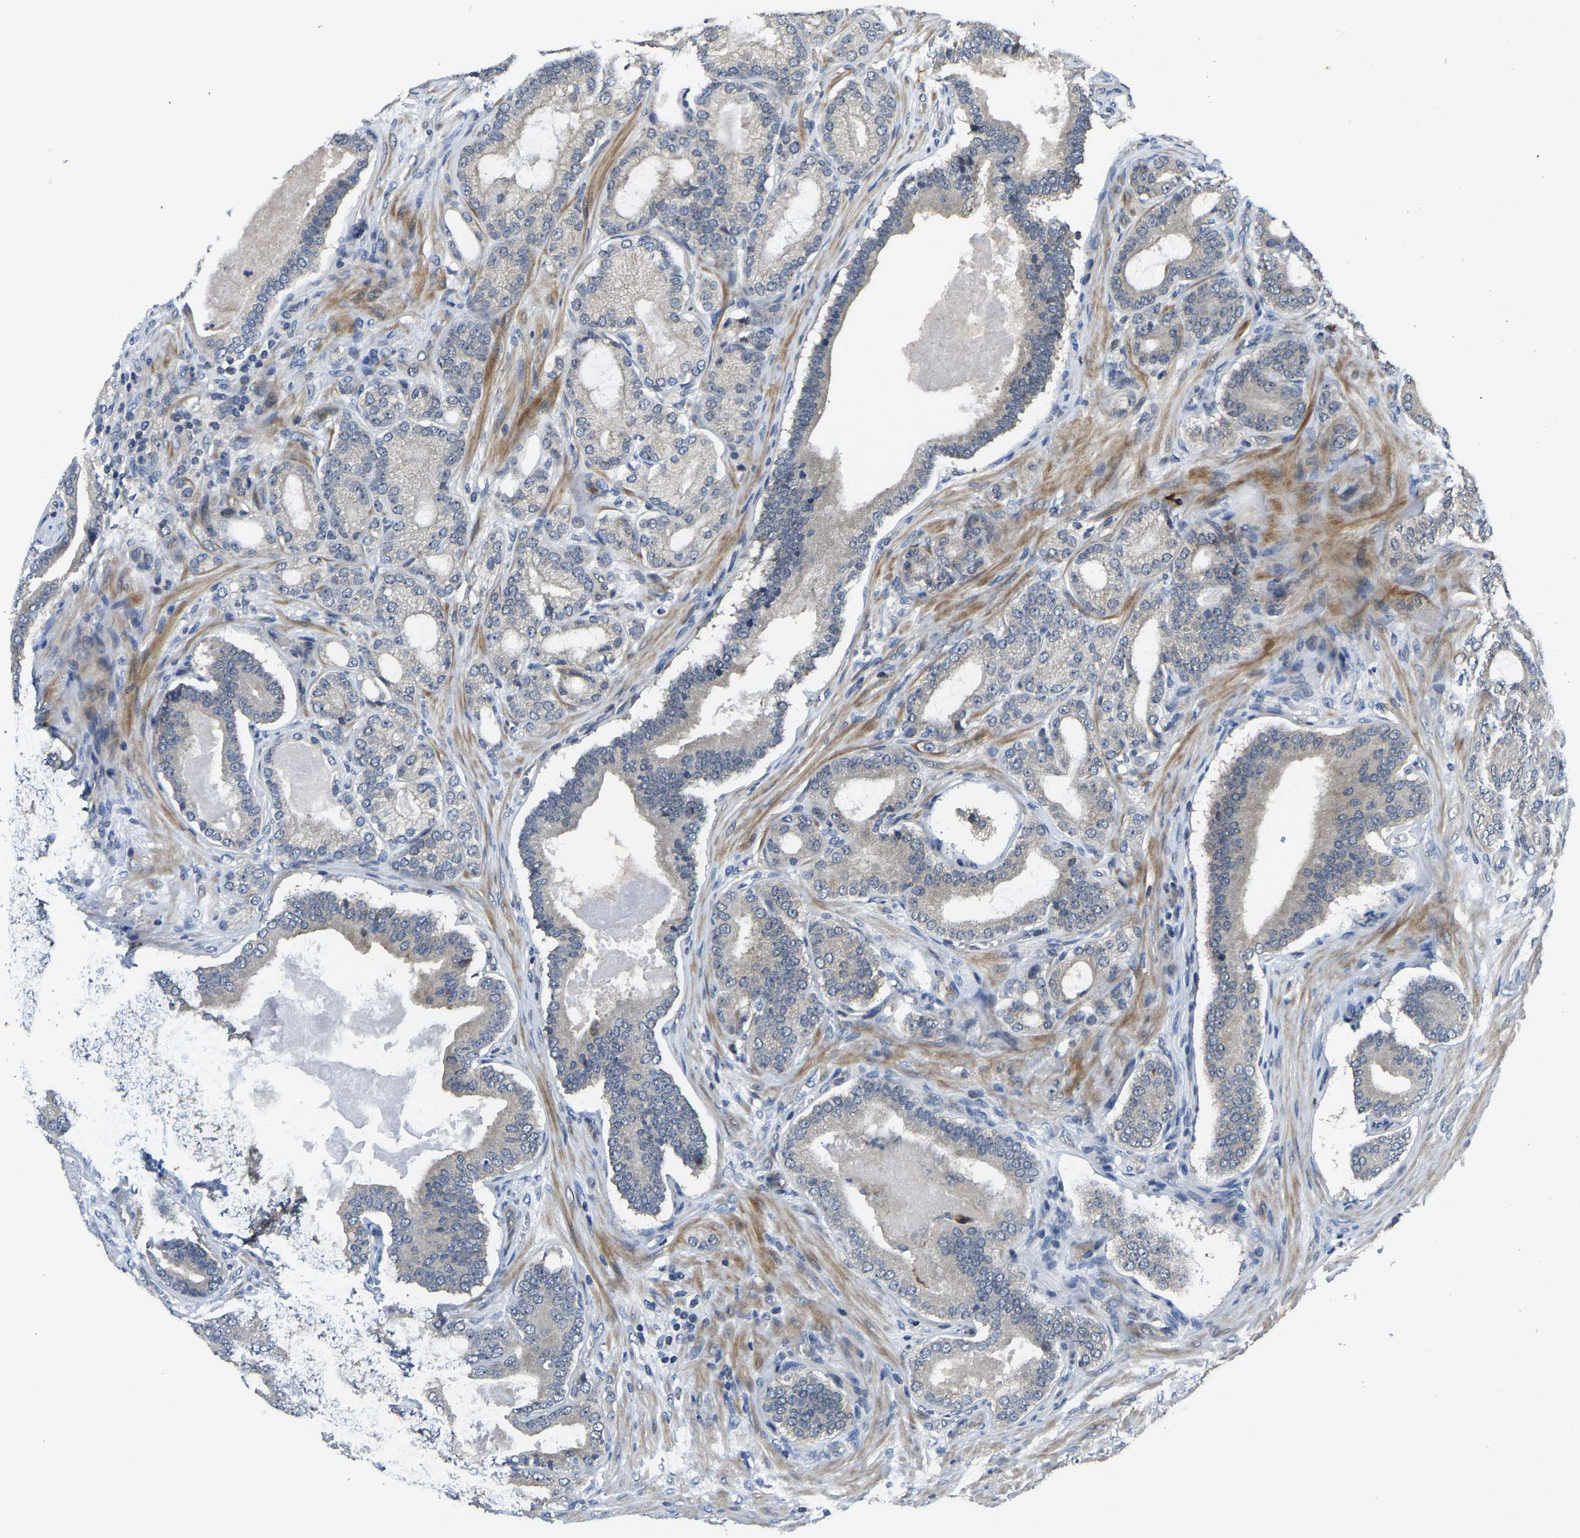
{"staining": {"intensity": "negative", "quantity": "none", "location": "none"}, "tissue": "prostate cancer", "cell_type": "Tumor cells", "image_type": "cancer", "snomed": [{"axis": "morphology", "description": "Adenocarcinoma, High grade"}, {"axis": "topography", "description": "Prostate"}], "caption": "Immunohistochemical staining of adenocarcinoma (high-grade) (prostate) shows no significant expression in tumor cells.", "gene": "AGBL3", "patient": {"sex": "male", "age": 60}}